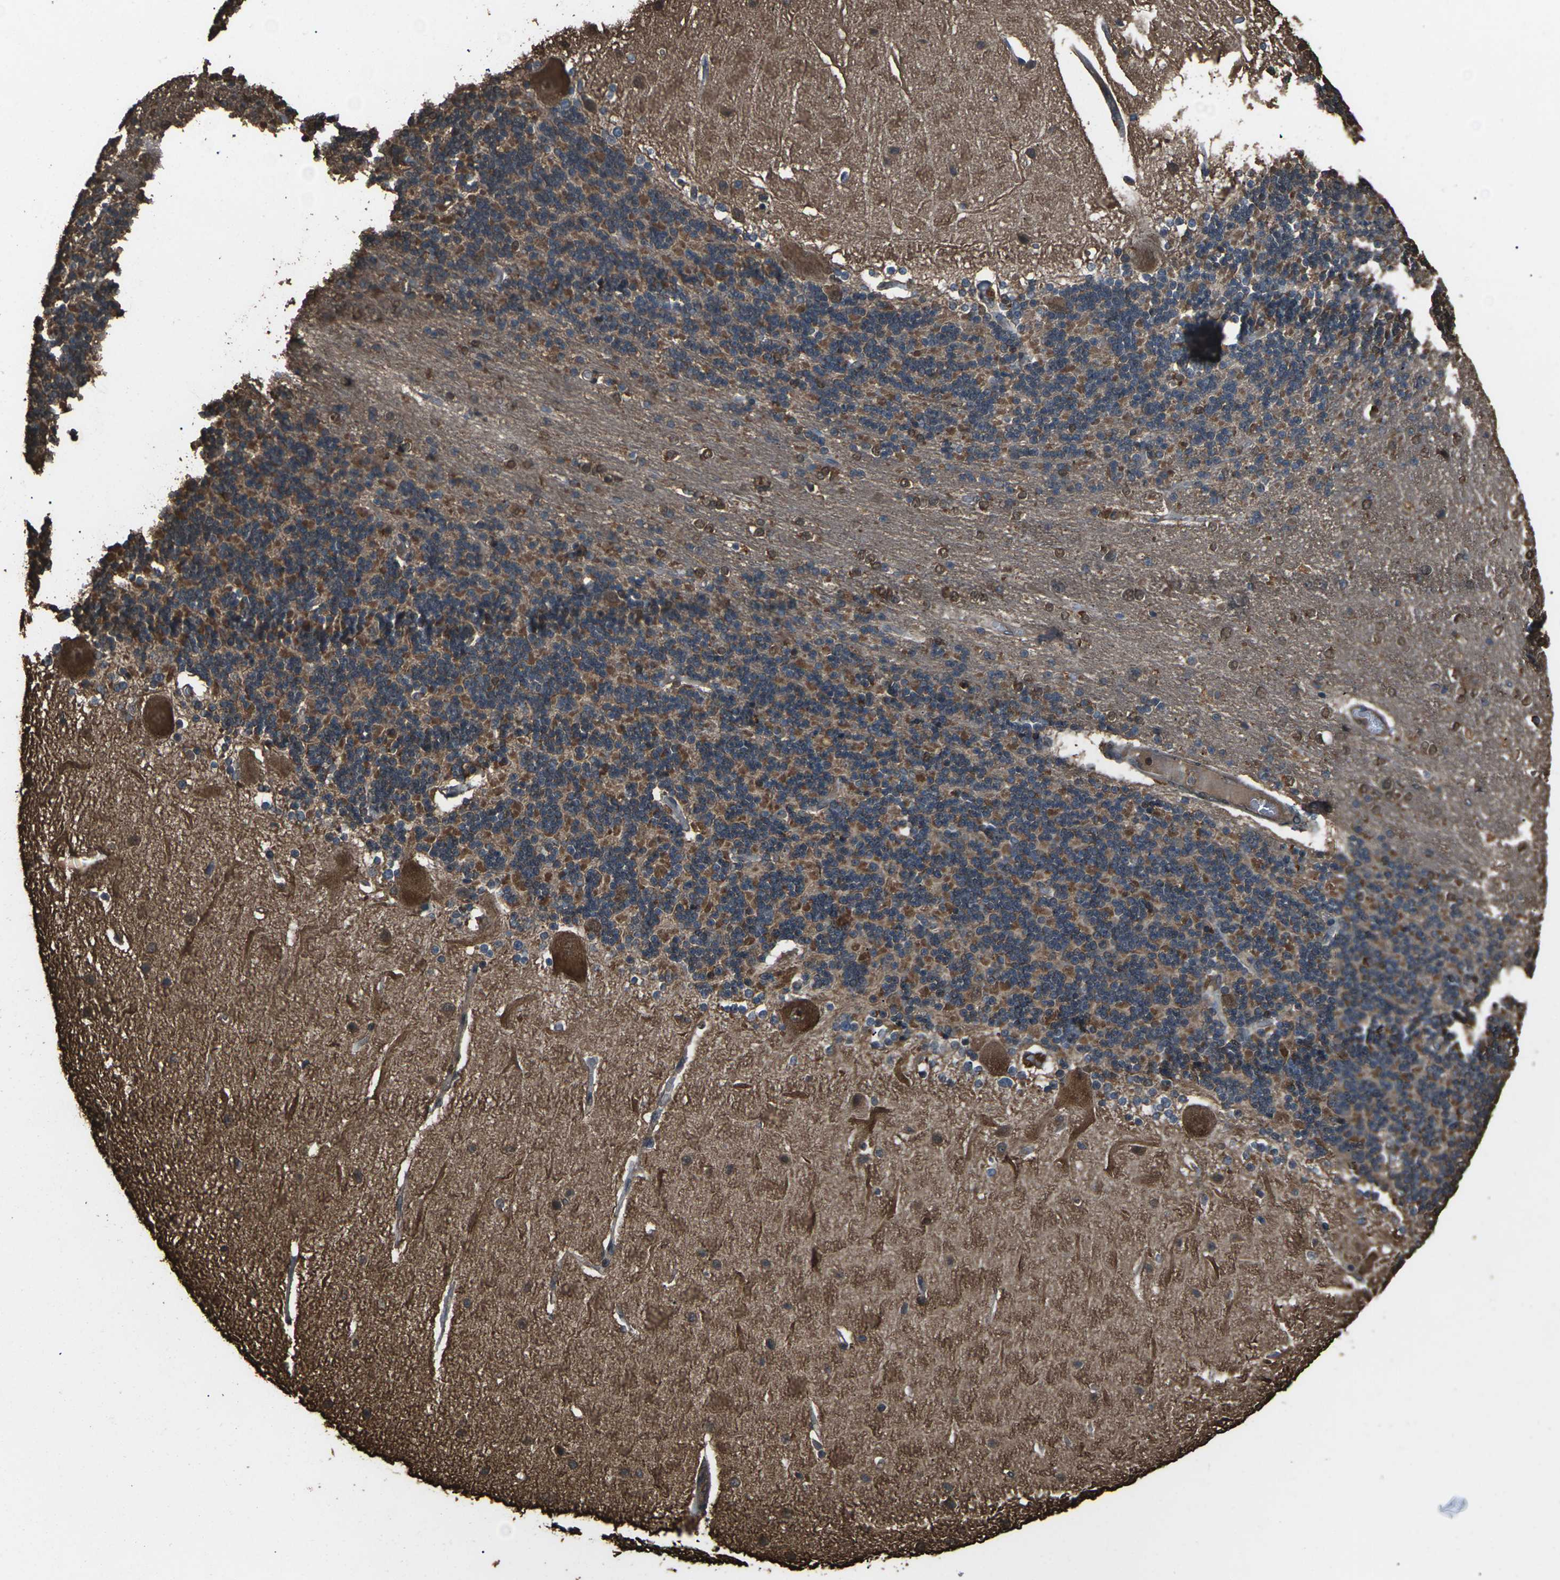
{"staining": {"intensity": "moderate", "quantity": ">75%", "location": "cytoplasmic/membranous"}, "tissue": "cerebellum", "cell_type": "Cells in granular layer", "image_type": "normal", "snomed": [{"axis": "morphology", "description": "Normal tissue, NOS"}, {"axis": "topography", "description": "Cerebellum"}], "caption": "Protein staining of benign cerebellum reveals moderate cytoplasmic/membranous staining in approximately >75% of cells in granular layer. The staining was performed using DAB, with brown indicating positive protein expression. Nuclei are stained blue with hematoxylin.", "gene": "DHPS", "patient": {"sex": "female", "age": 54}}